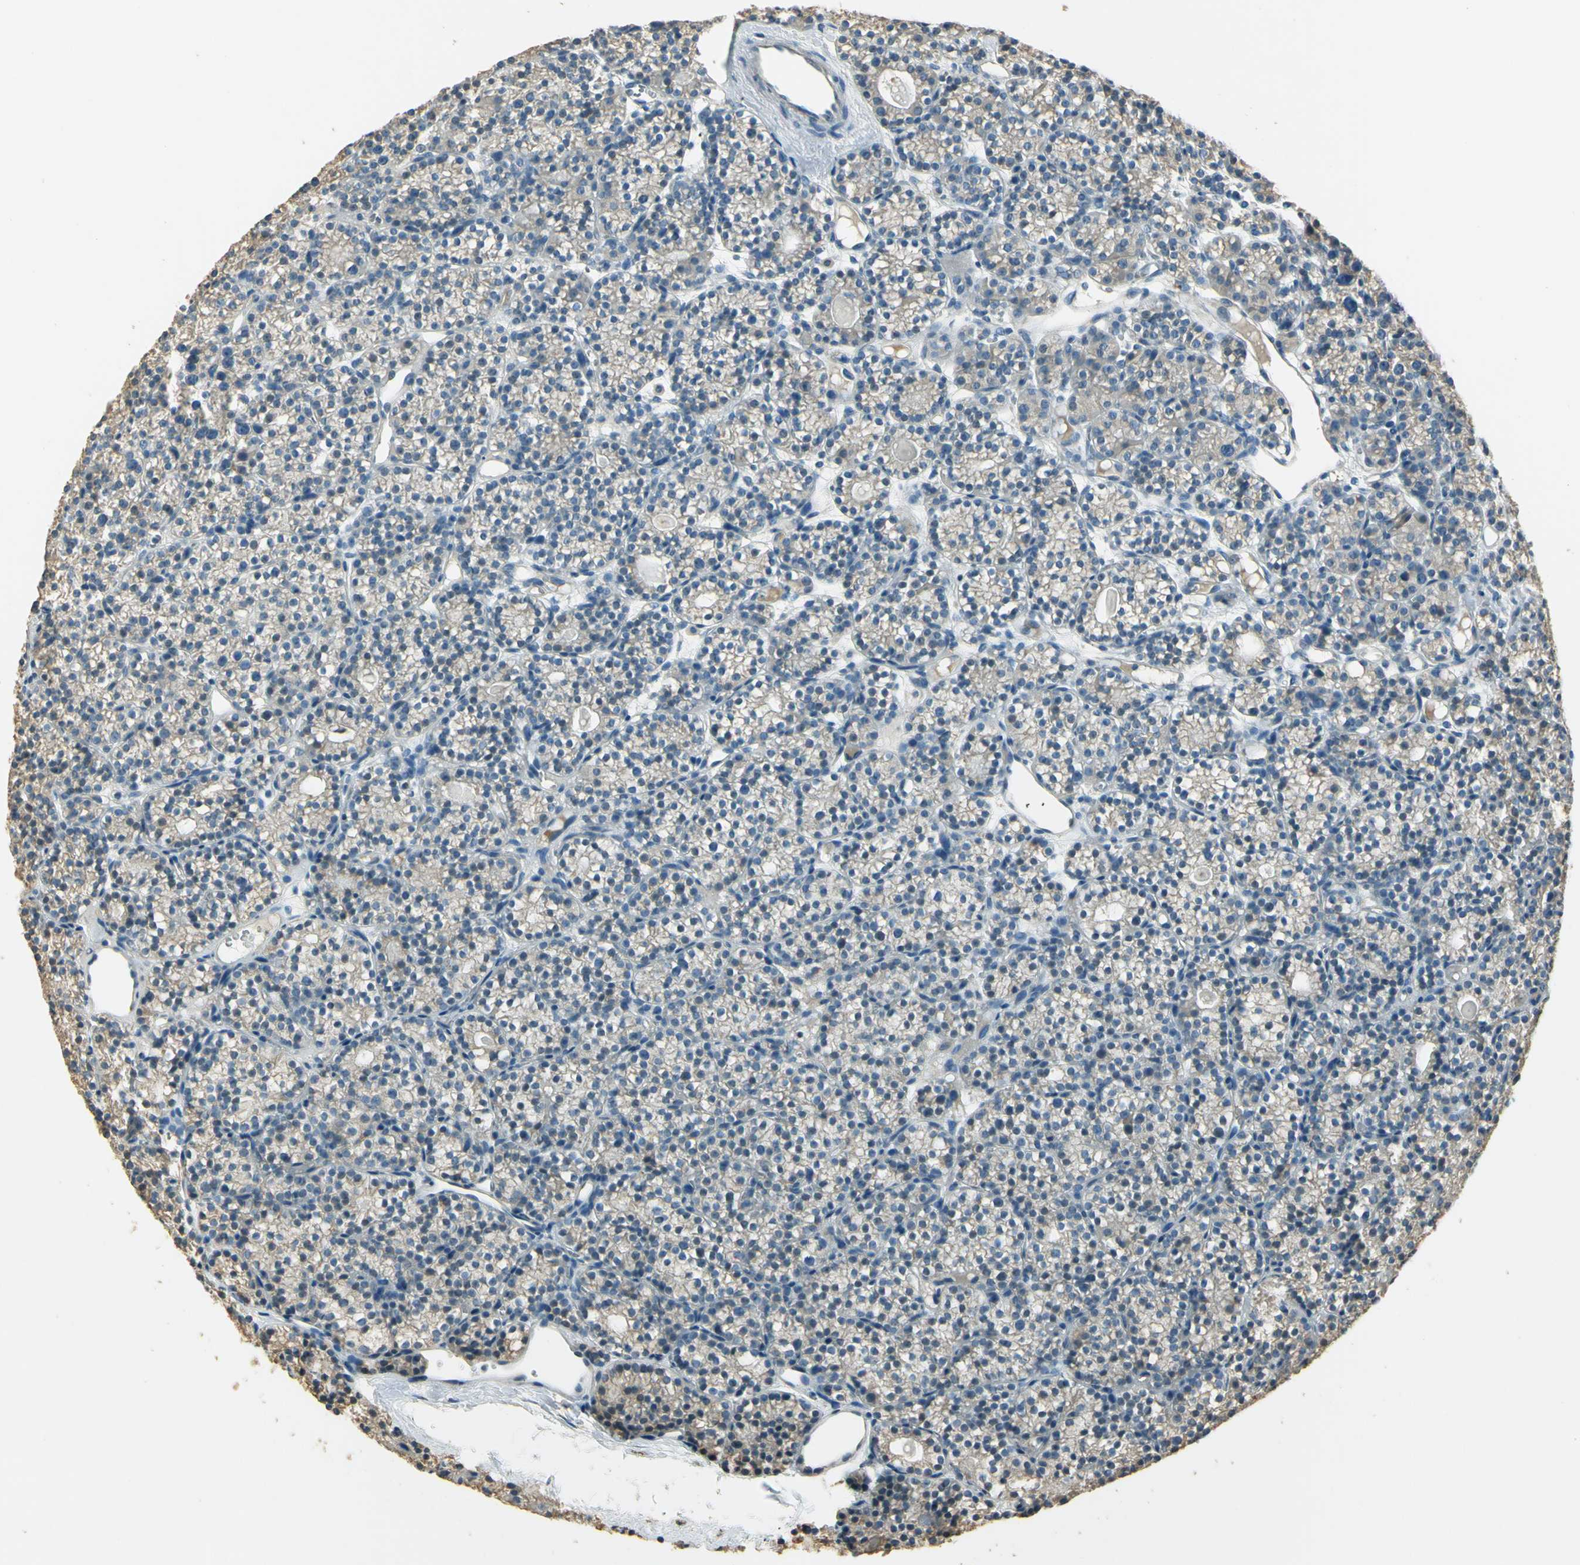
{"staining": {"intensity": "negative", "quantity": "none", "location": "none"}, "tissue": "parathyroid gland", "cell_type": "Glandular cells", "image_type": "normal", "snomed": [{"axis": "morphology", "description": "Normal tissue, NOS"}, {"axis": "topography", "description": "Parathyroid gland"}], "caption": "High power microscopy histopathology image of an immunohistochemistry (IHC) histopathology image of benign parathyroid gland, revealing no significant expression in glandular cells.", "gene": "UXS1", "patient": {"sex": "female", "age": 64}}